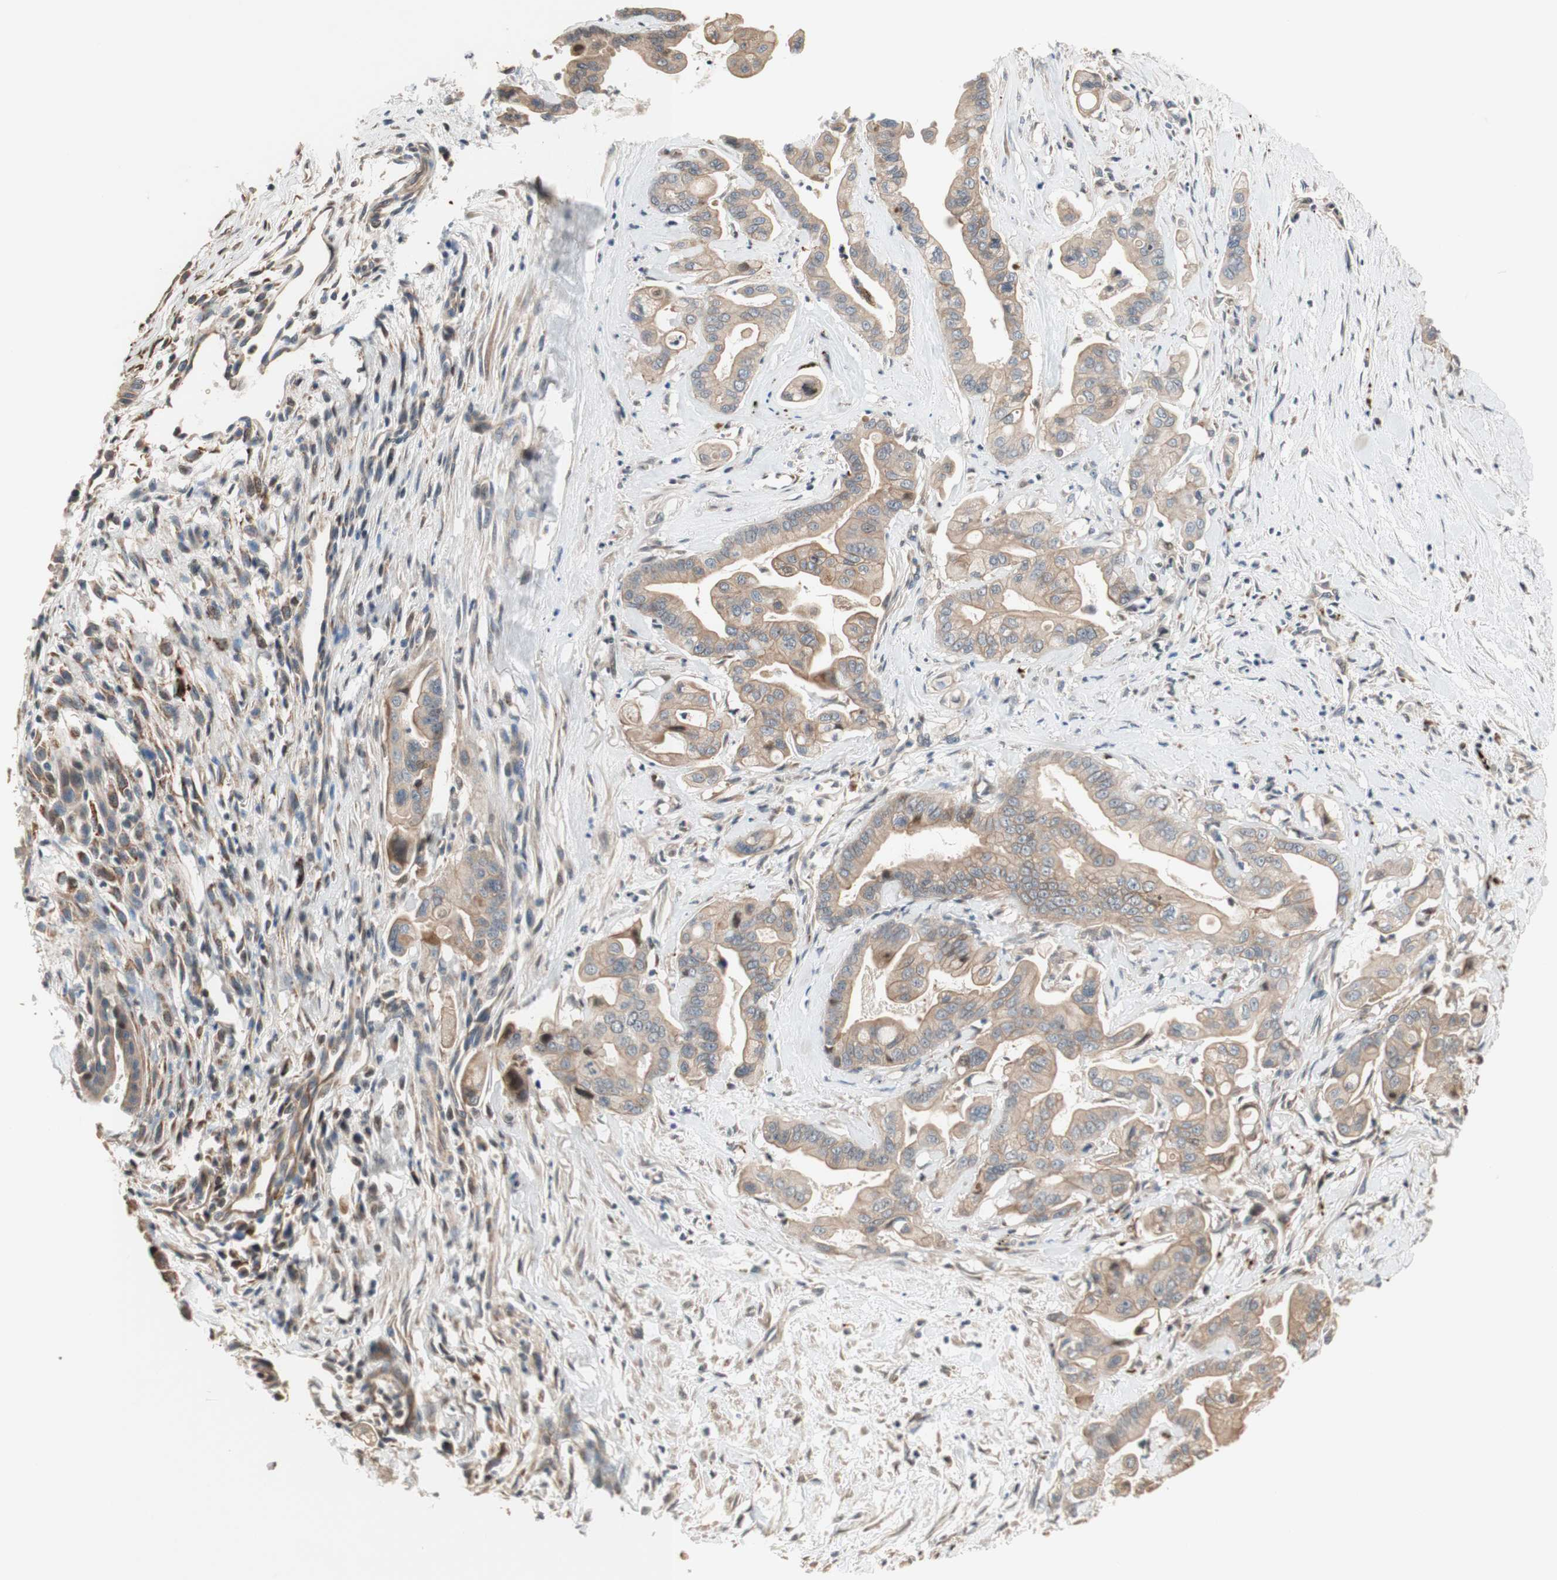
{"staining": {"intensity": "moderate", "quantity": ">75%", "location": "cytoplasmic/membranous"}, "tissue": "pancreatic cancer", "cell_type": "Tumor cells", "image_type": "cancer", "snomed": [{"axis": "morphology", "description": "Adenocarcinoma, NOS"}, {"axis": "topography", "description": "Pancreas"}], "caption": "Immunohistochemical staining of human adenocarcinoma (pancreatic) exhibits medium levels of moderate cytoplasmic/membranous protein staining in approximately >75% of tumor cells. (Stains: DAB (3,3'-diaminobenzidine) in brown, nuclei in blue, Microscopy: brightfield microscopy at high magnification).", "gene": "PTPN21", "patient": {"sex": "female", "age": 75}}